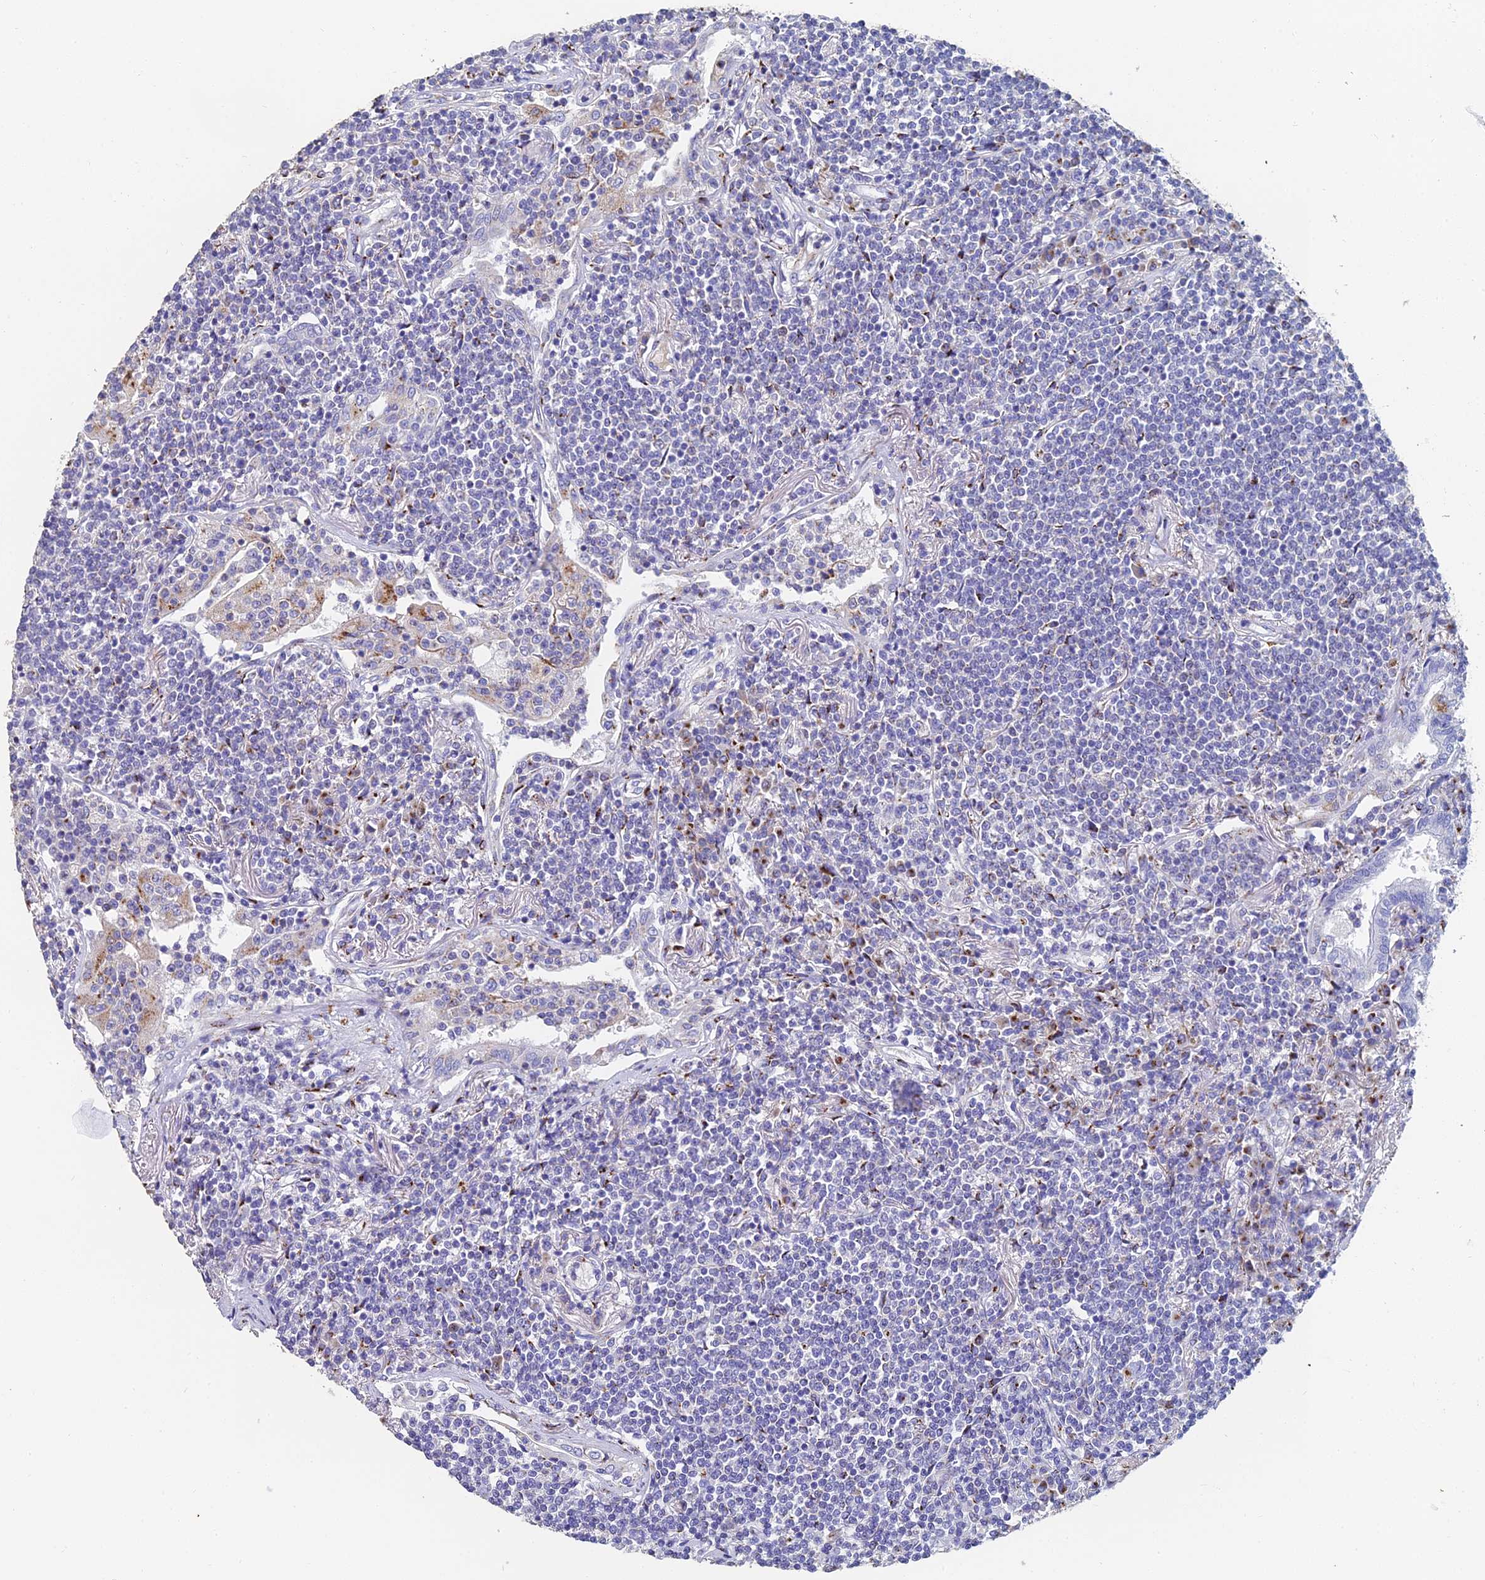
{"staining": {"intensity": "negative", "quantity": "none", "location": "none"}, "tissue": "lymphoma", "cell_type": "Tumor cells", "image_type": "cancer", "snomed": [{"axis": "morphology", "description": "Malignant lymphoma, non-Hodgkin's type, Low grade"}, {"axis": "topography", "description": "Lung"}], "caption": "The immunohistochemistry (IHC) photomicrograph has no significant positivity in tumor cells of lymphoma tissue. (DAB immunohistochemistry with hematoxylin counter stain).", "gene": "ENSG00000268674", "patient": {"sex": "female", "age": 71}}